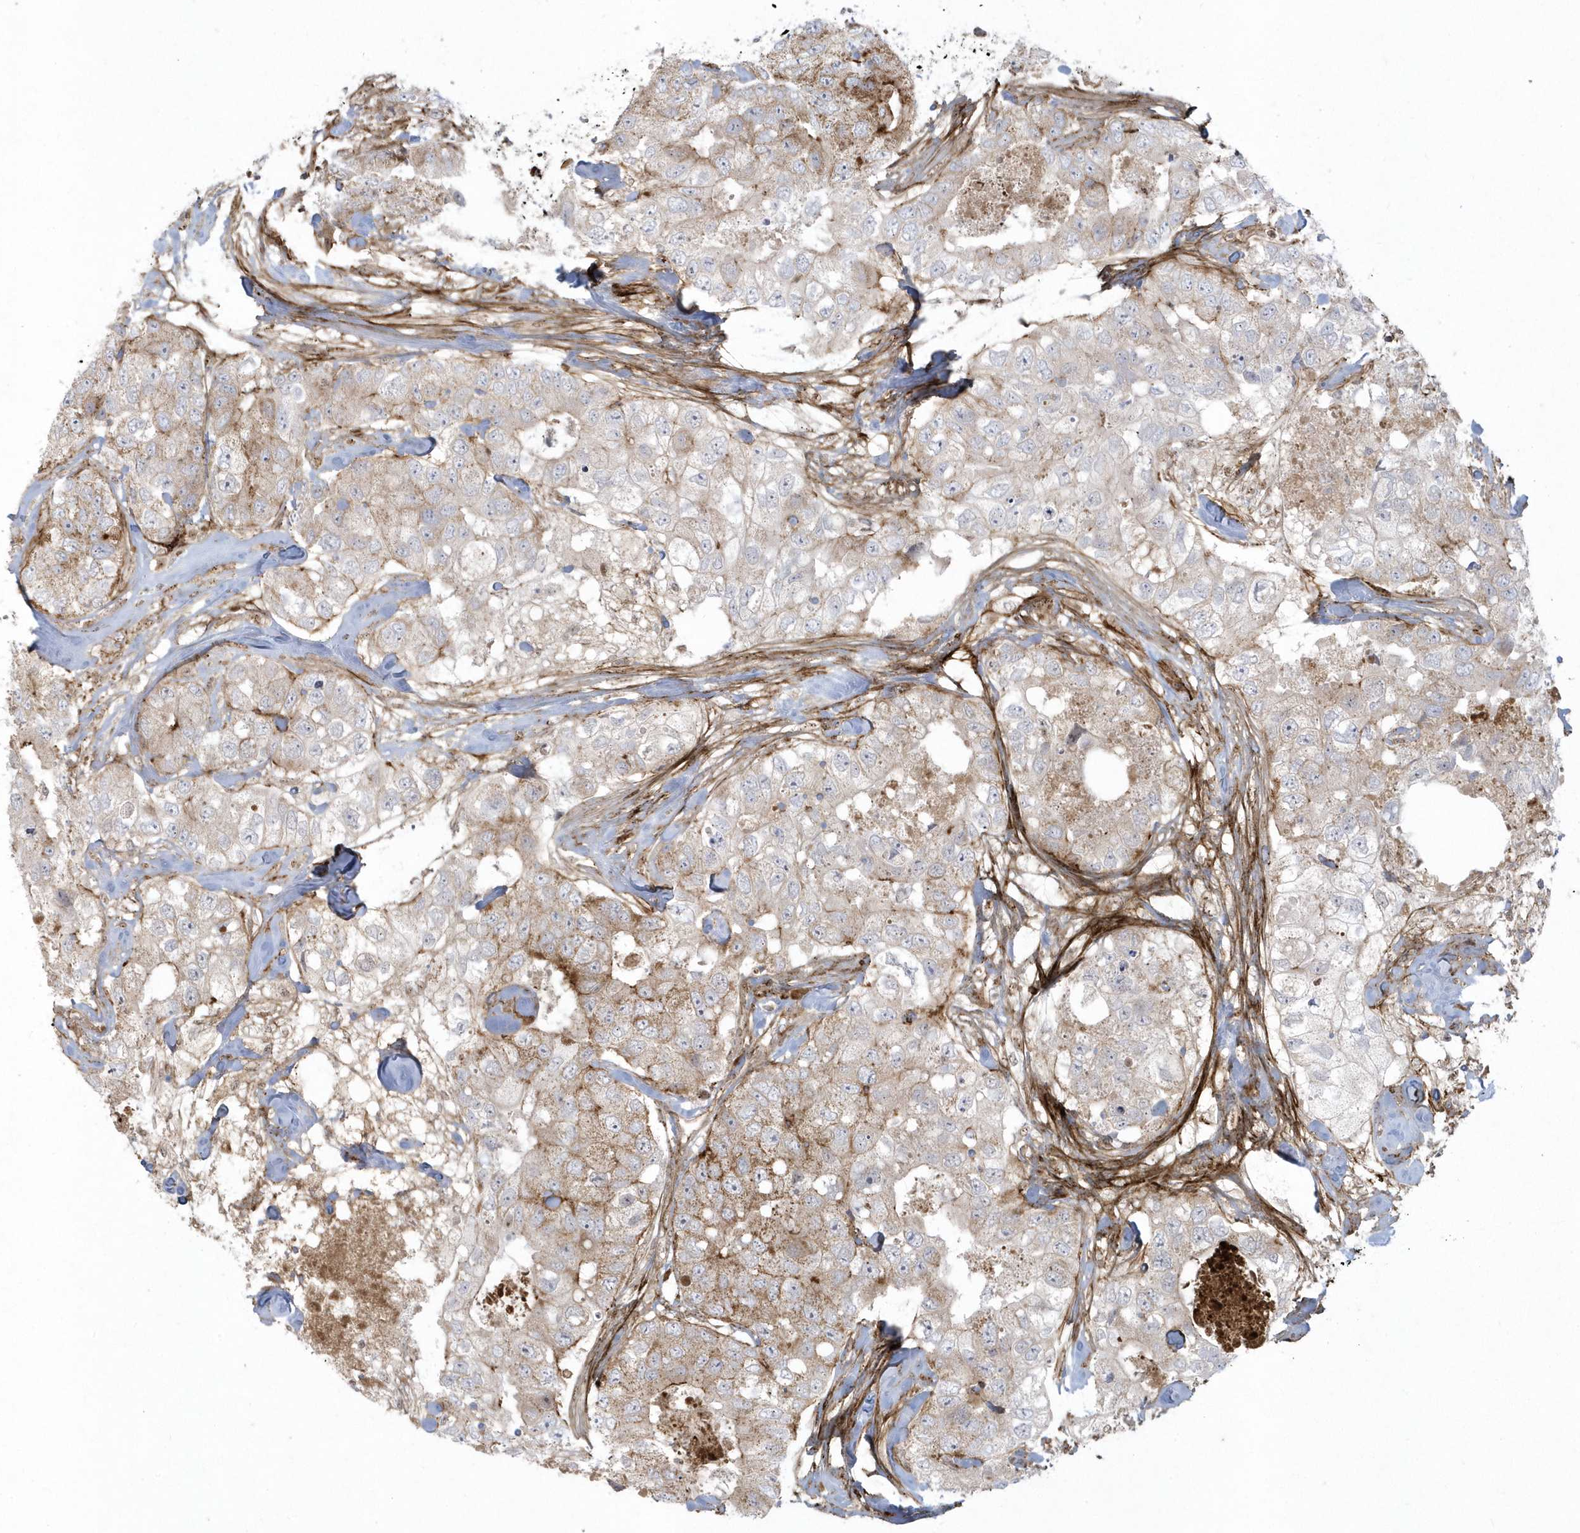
{"staining": {"intensity": "moderate", "quantity": "<25%", "location": "cytoplasmic/membranous"}, "tissue": "breast cancer", "cell_type": "Tumor cells", "image_type": "cancer", "snomed": [{"axis": "morphology", "description": "Duct carcinoma"}, {"axis": "topography", "description": "Breast"}], "caption": "DAB (3,3'-diaminobenzidine) immunohistochemical staining of breast cancer (infiltrating ductal carcinoma) demonstrates moderate cytoplasmic/membranous protein staining in approximately <25% of tumor cells.", "gene": "MASP2", "patient": {"sex": "female", "age": 62}}